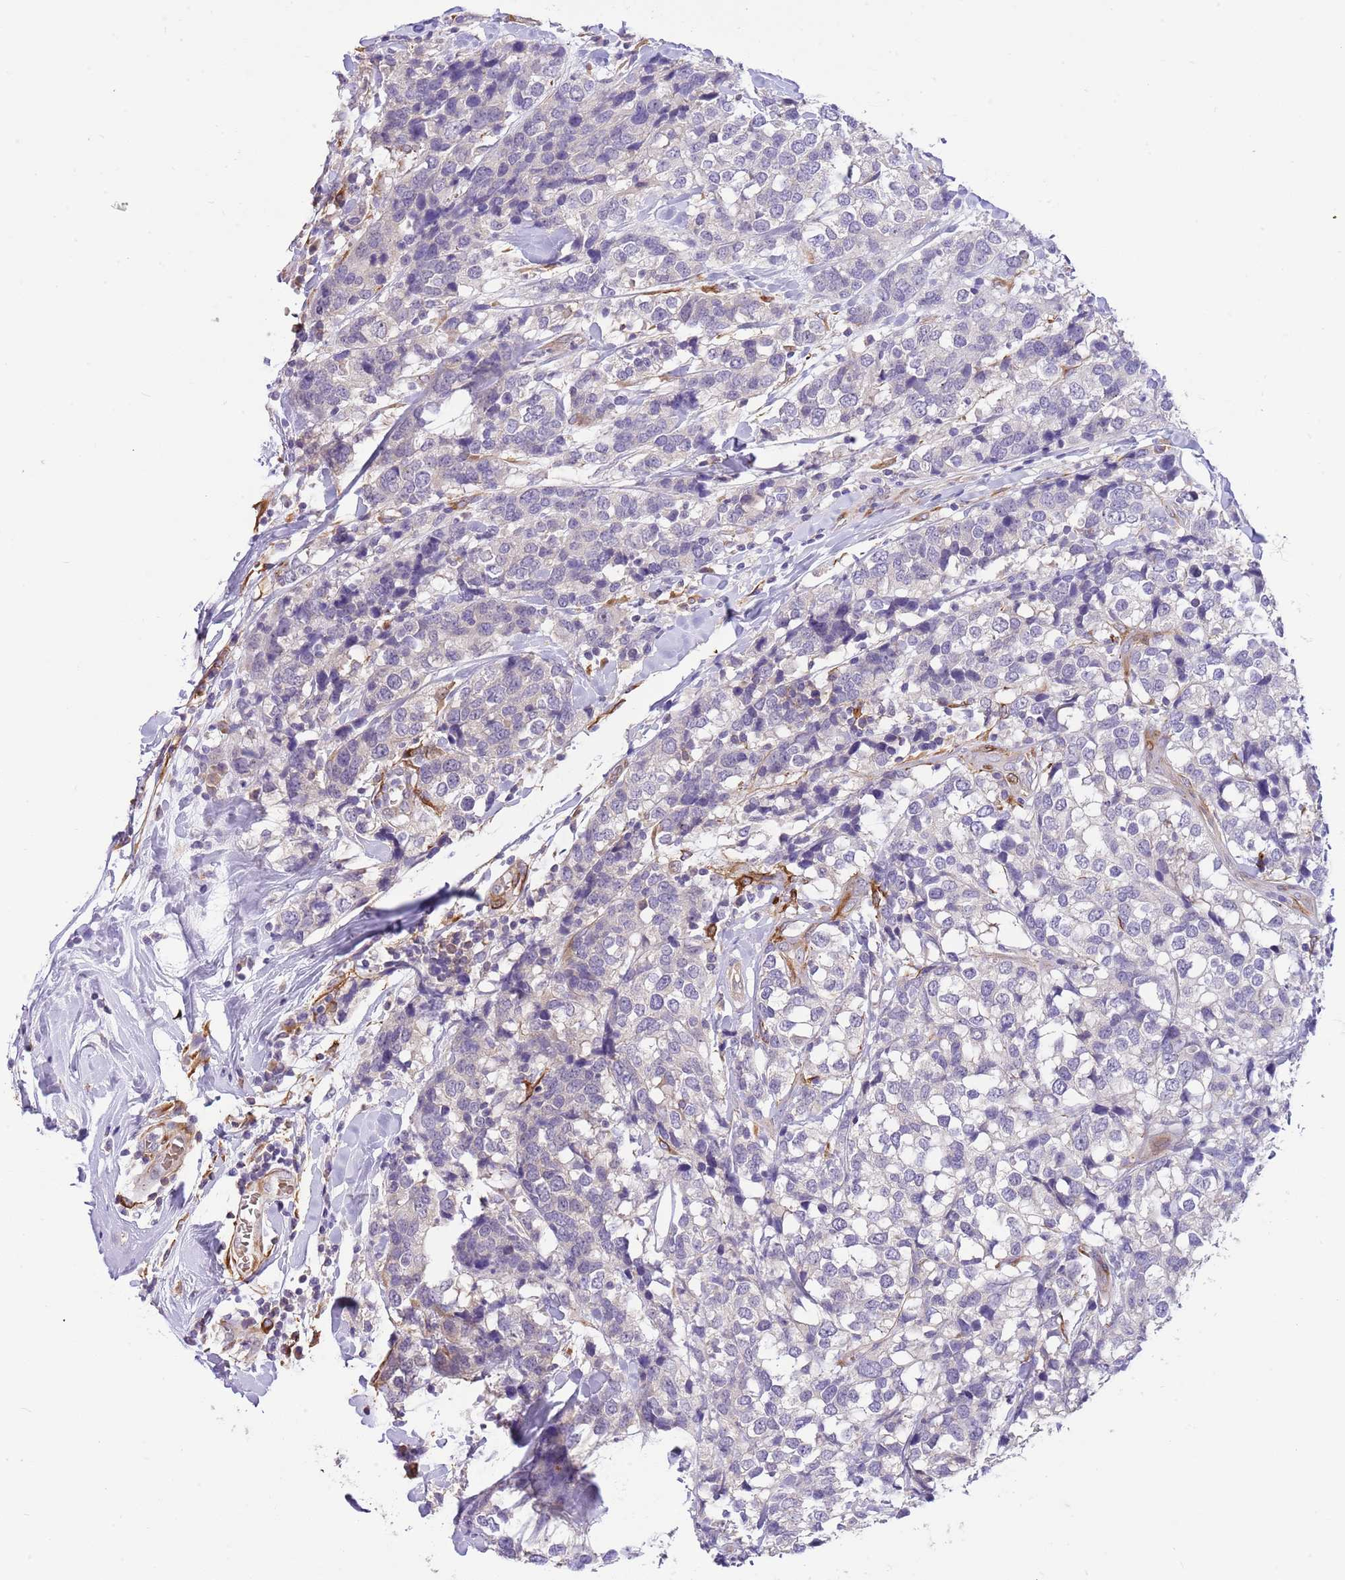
{"staining": {"intensity": "negative", "quantity": "none", "location": "none"}, "tissue": "breast cancer", "cell_type": "Tumor cells", "image_type": "cancer", "snomed": [{"axis": "morphology", "description": "Lobular carcinoma"}, {"axis": "topography", "description": "Breast"}], "caption": "Immunohistochemistry (IHC) histopathology image of human lobular carcinoma (breast) stained for a protein (brown), which reveals no positivity in tumor cells.", "gene": "RFK", "patient": {"sex": "female", "age": 59}}